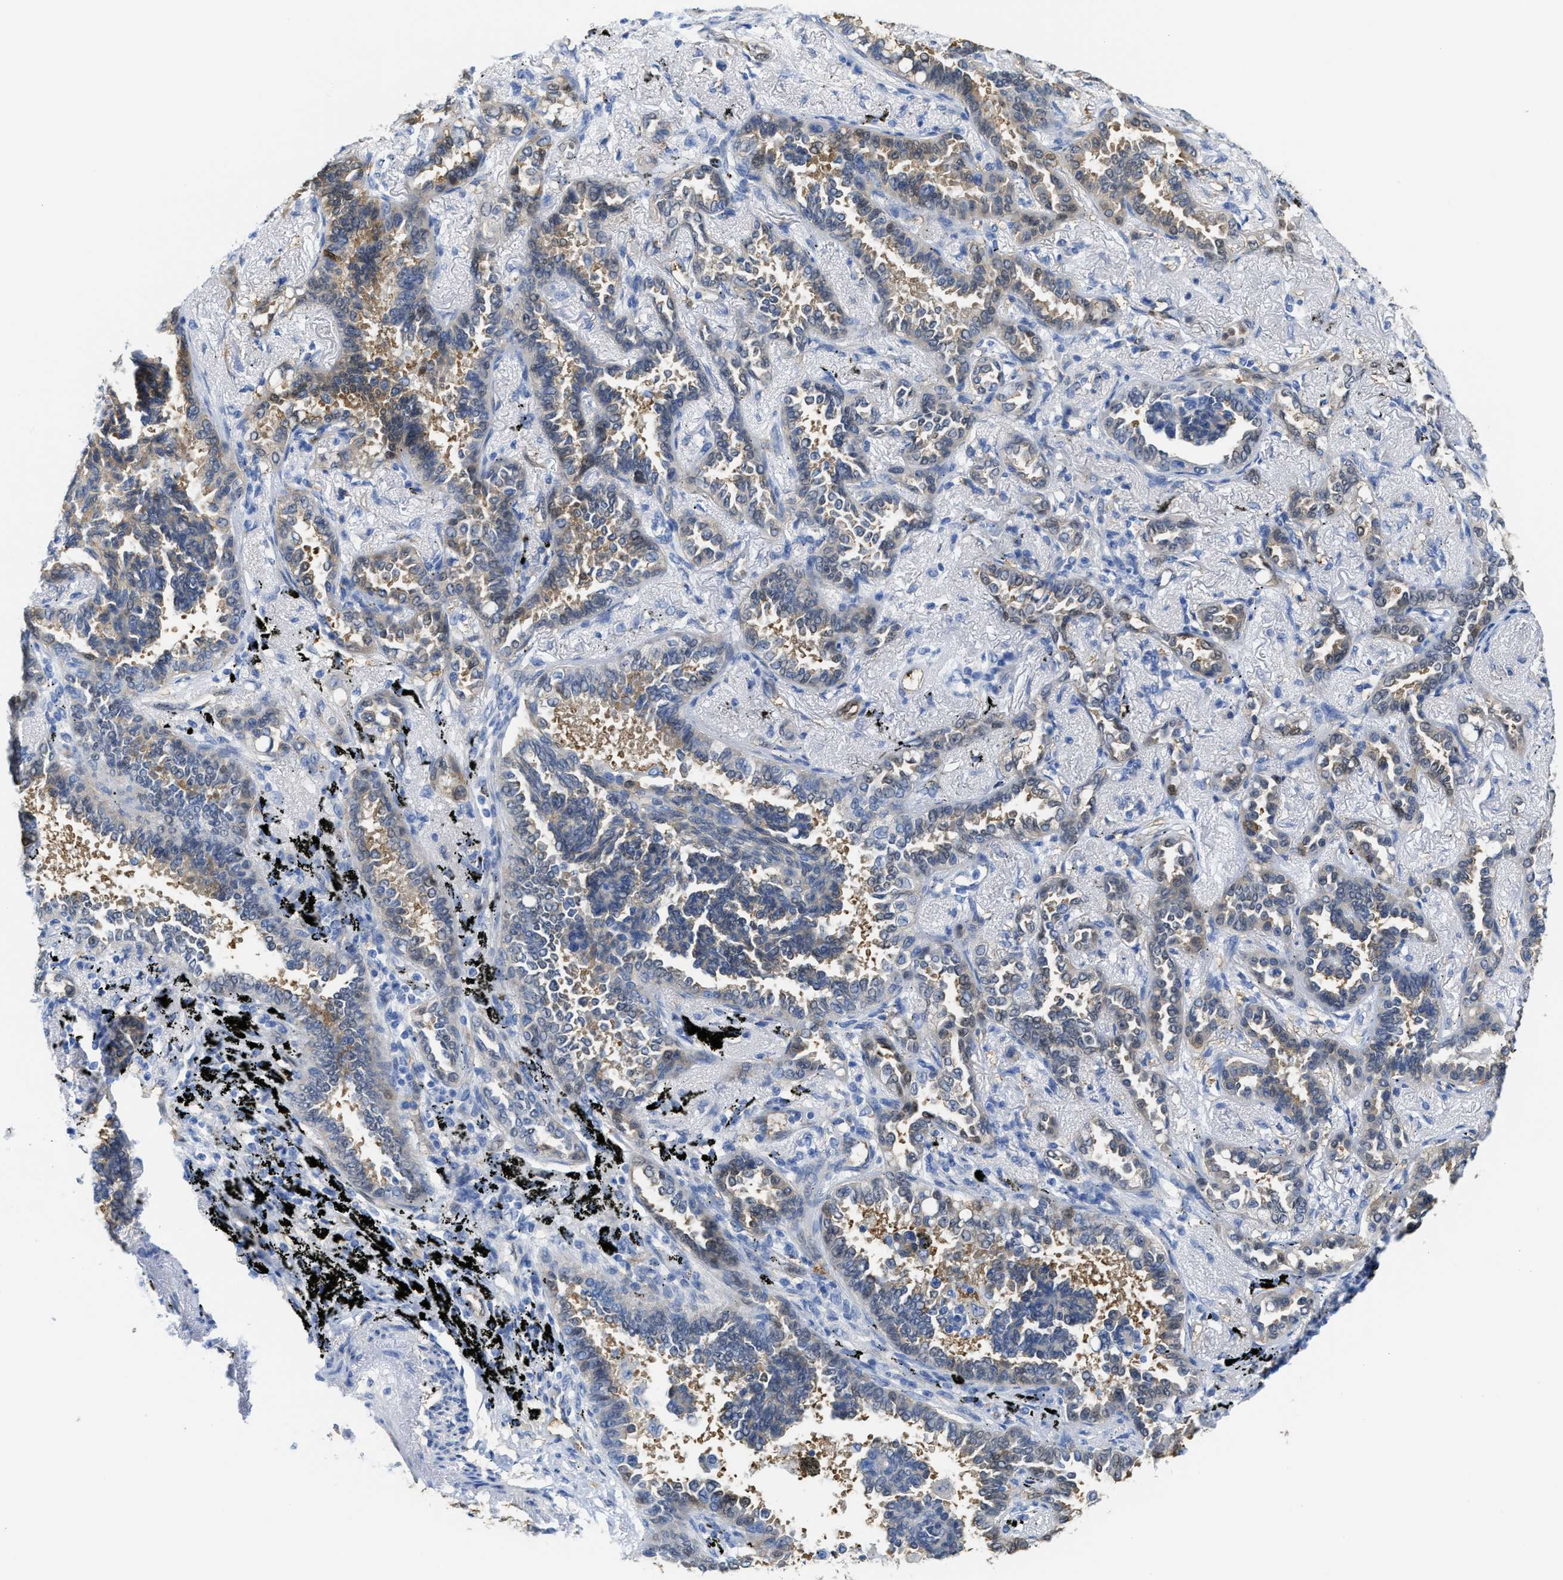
{"staining": {"intensity": "weak", "quantity": "<25%", "location": "cytoplasmic/membranous"}, "tissue": "lung cancer", "cell_type": "Tumor cells", "image_type": "cancer", "snomed": [{"axis": "morphology", "description": "Adenocarcinoma, NOS"}, {"axis": "topography", "description": "Lung"}], "caption": "The histopathology image exhibits no staining of tumor cells in lung cancer.", "gene": "ASS1", "patient": {"sex": "male", "age": 59}}